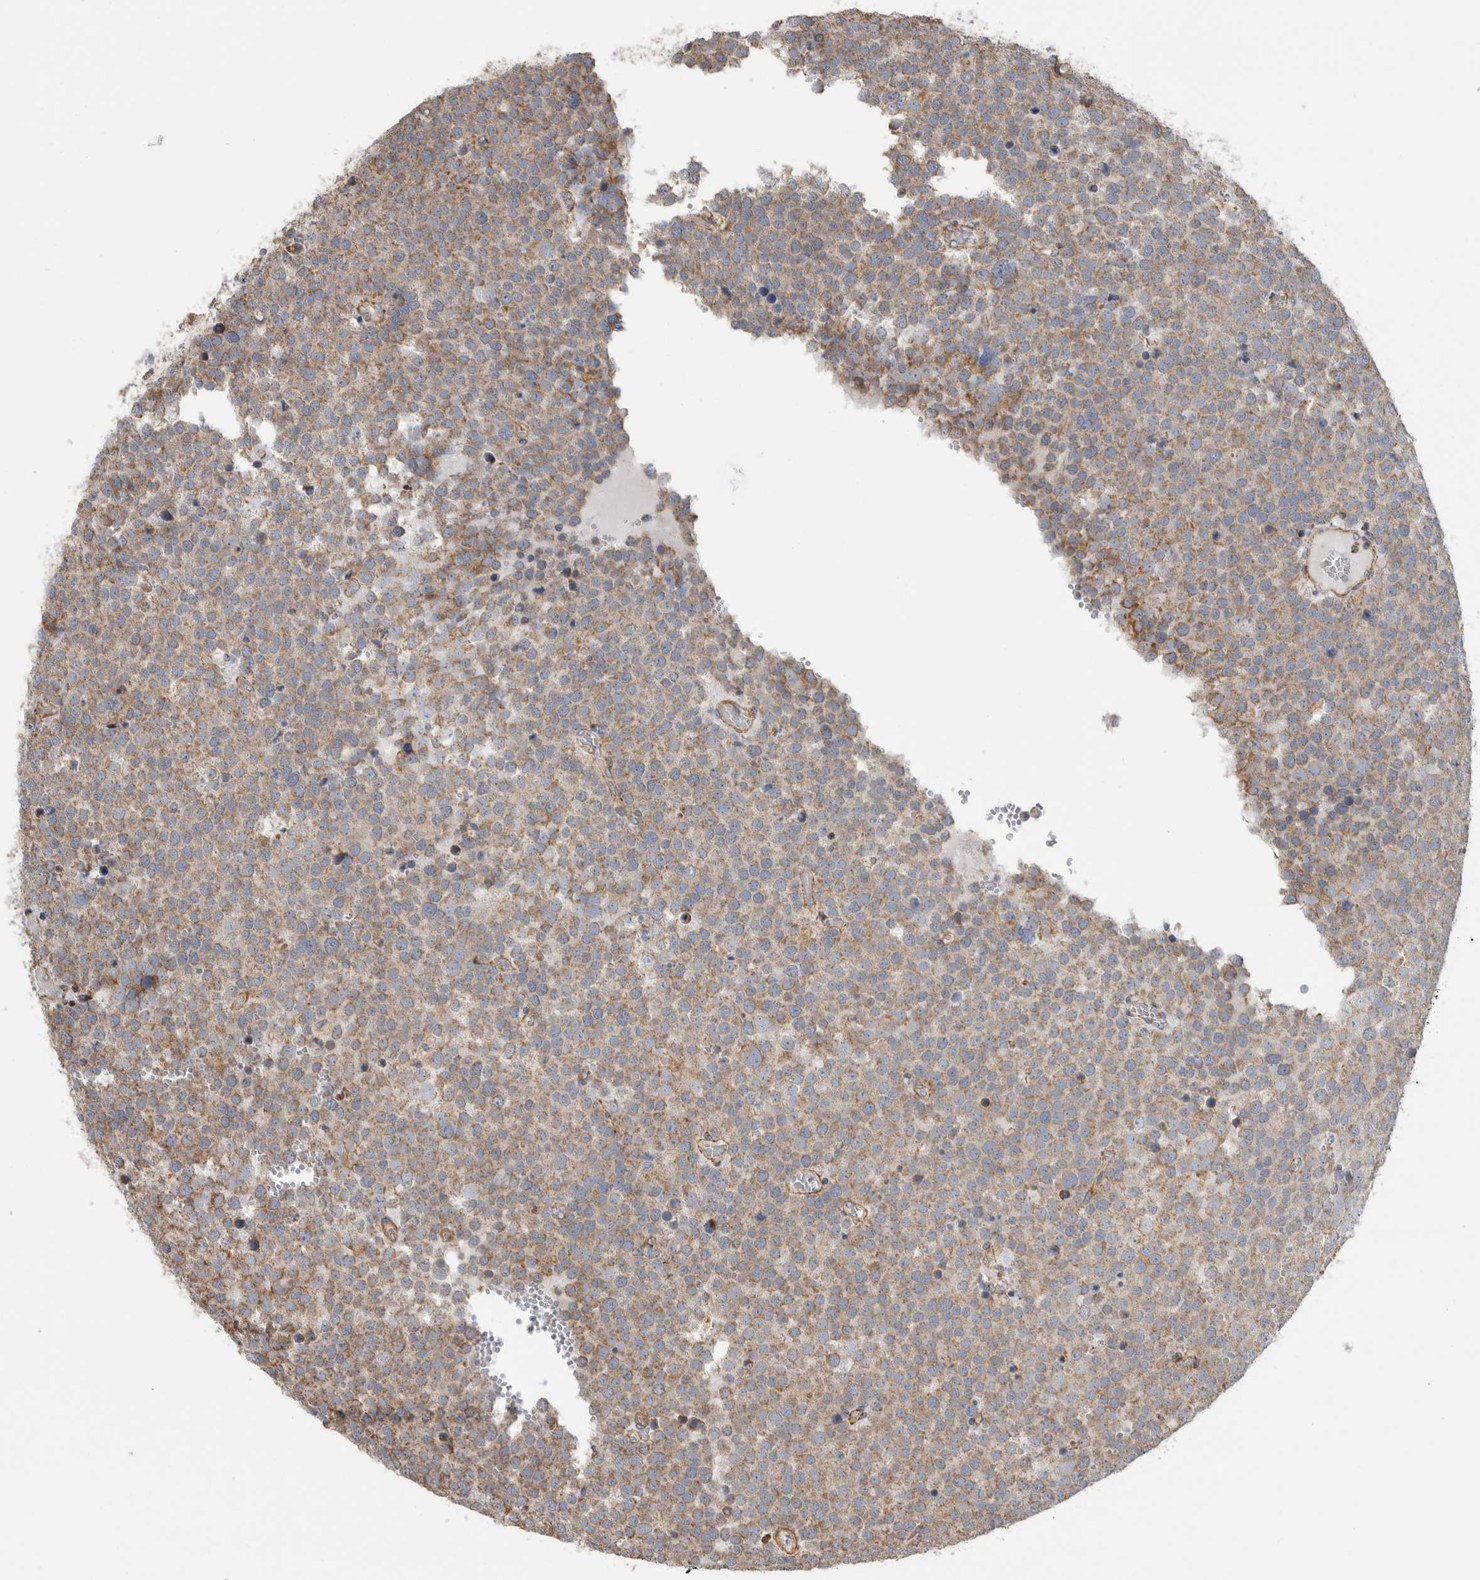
{"staining": {"intensity": "weak", "quantity": ">75%", "location": "cytoplasmic/membranous"}, "tissue": "testis cancer", "cell_type": "Tumor cells", "image_type": "cancer", "snomed": [{"axis": "morphology", "description": "Seminoma, NOS"}, {"axis": "topography", "description": "Testis"}], "caption": "Immunohistochemical staining of seminoma (testis) displays low levels of weak cytoplasmic/membranous staining in approximately >75% of tumor cells.", "gene": "SFXN2", "patient": {"sex": "male", "age": 71}}